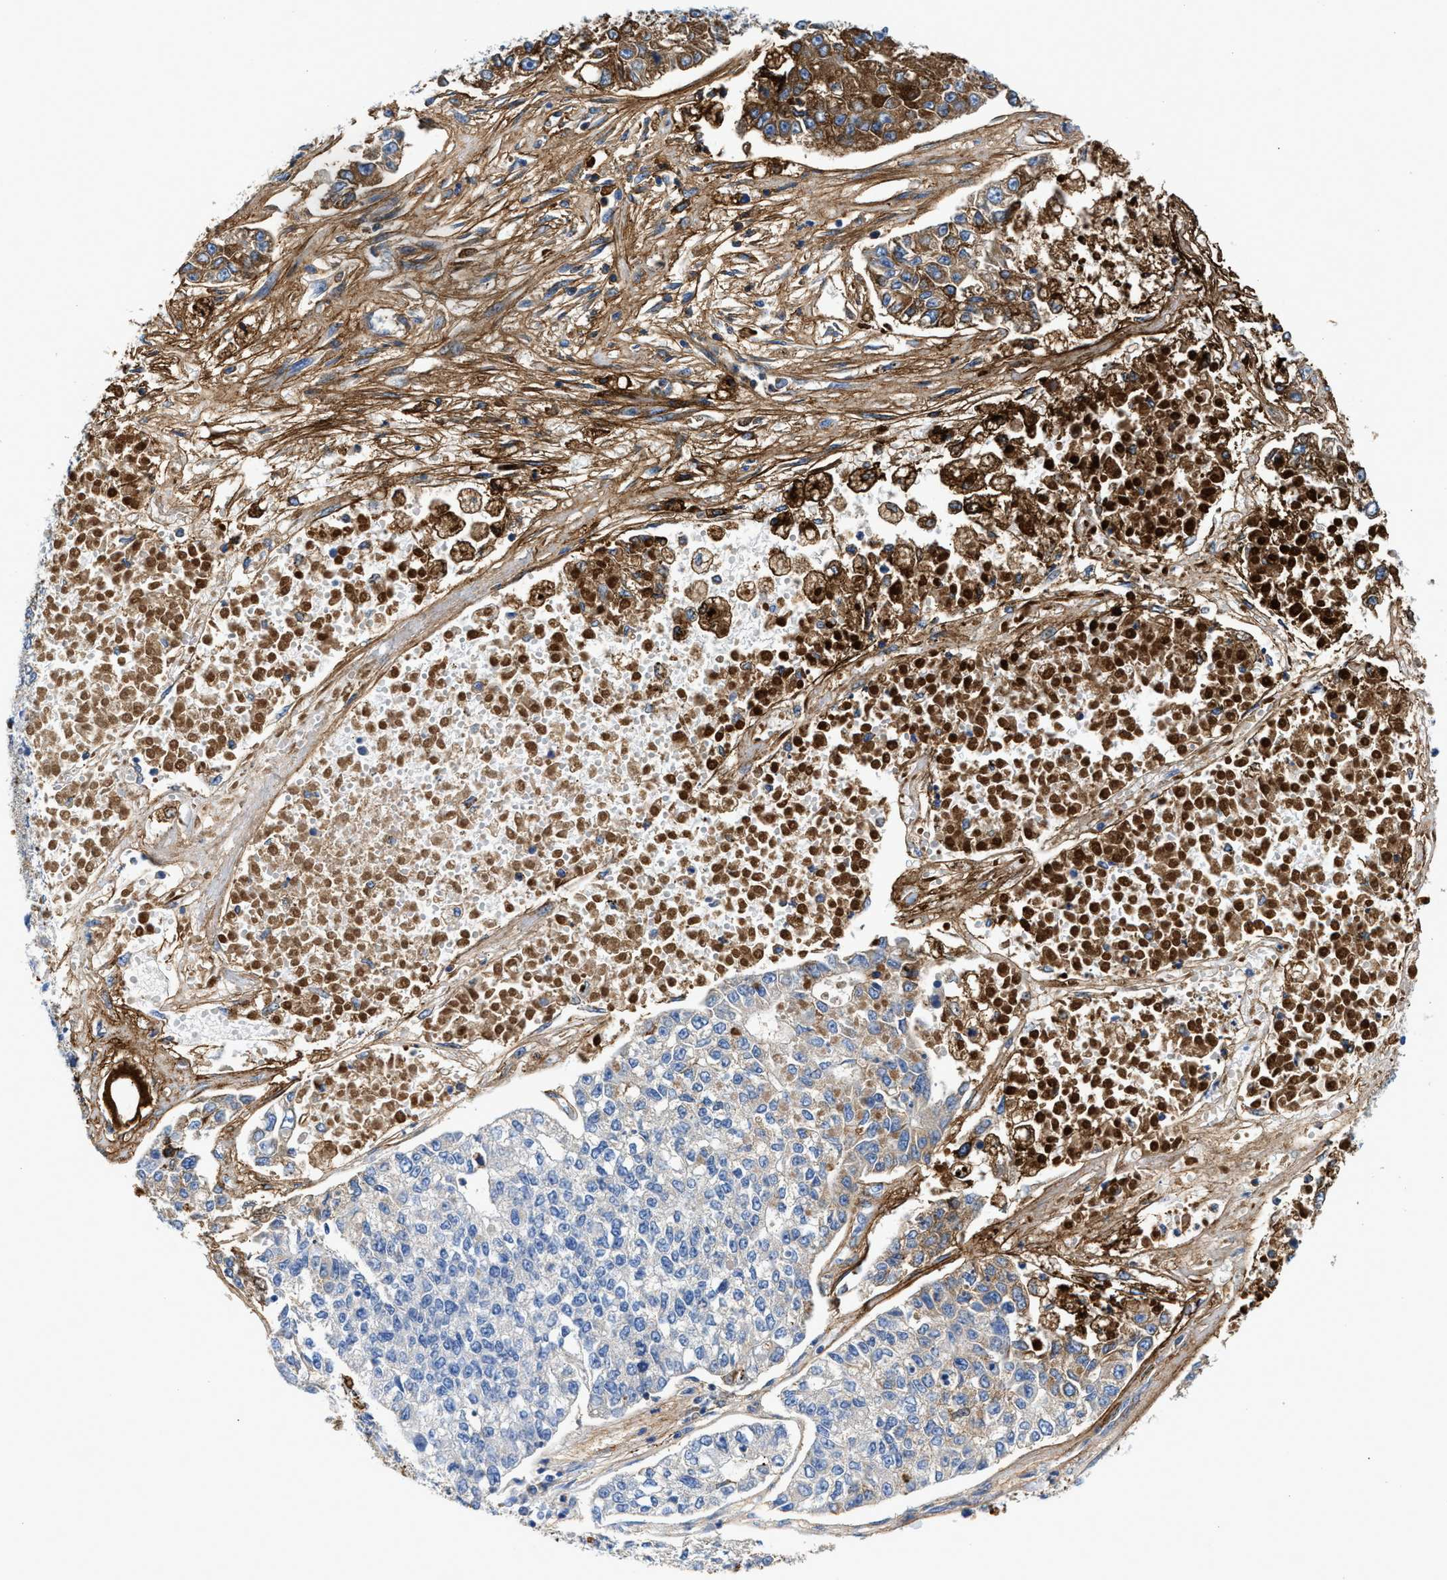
{"staining": {"intensity": "weak", "quantity": "<25%", "location": "cytoplasmic/membranous"}, "tissue": "lung cancer", "cell_type": "Tumor cells", "image_type": "cancer", "snomed": [{"axis": "morphology", "description": "Adenocarcinoma, NOS"}, {"axis": "topography", "description": "Lung"}], "caption": "Immunohistochemical staining of lung cancer reveals no significant positivity in tumor cells.", "gene": "TNR", "patient": {"sex": "male", "age": 49}}